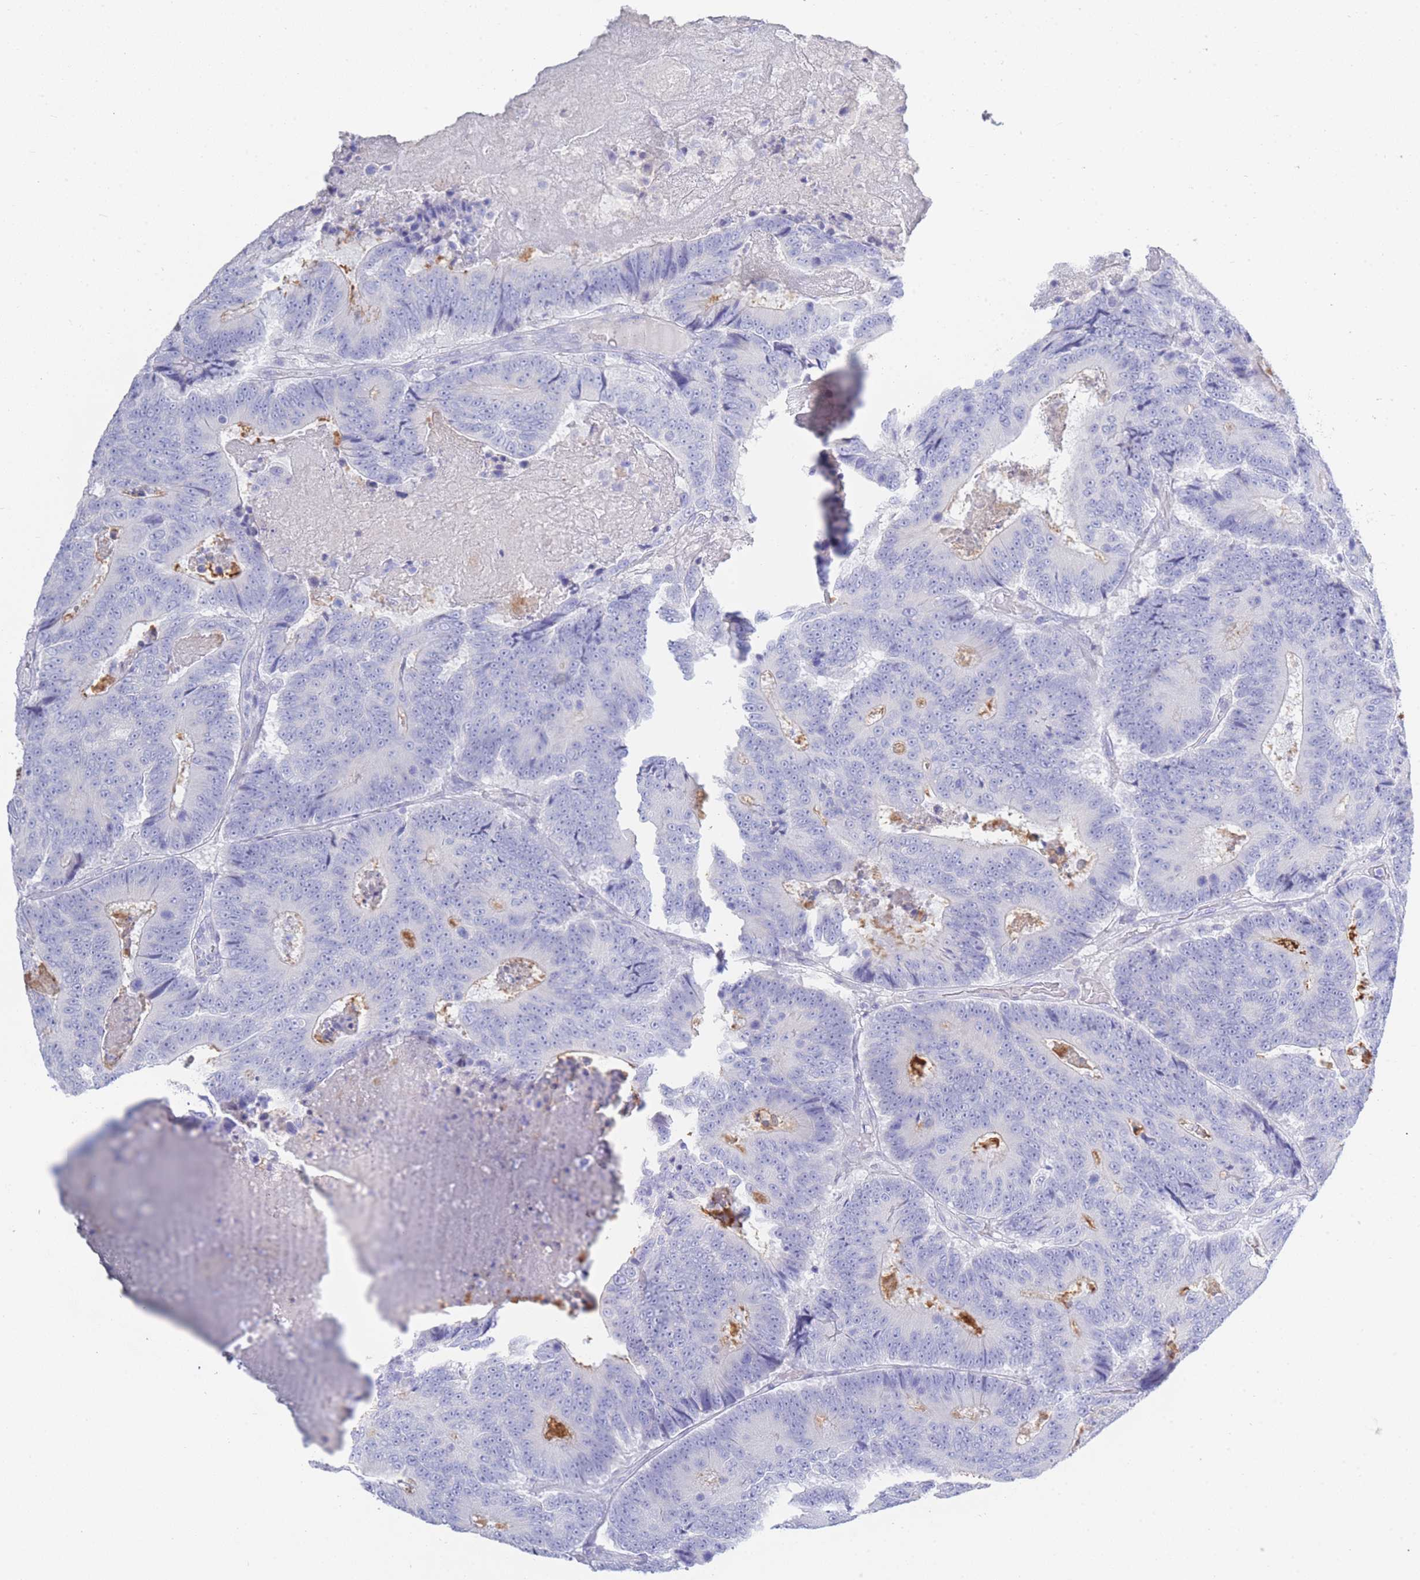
{"staining": {"intensity": "negative", "quantity": "none", "location": "none"}, "tissue": "colorectal cancer", "cell_type": "Tumor cells", "image_type": "cancer", "snomed": [{"axis": "morphology", "description": "Adenocarcinoma, NOS"}, {"axis": "topography", "description": "Colon"}], "caption": "This is a image of immunohistochemistry staining of colorectal cancer (adenocarcinoma), which shows no expression in tumor cells.", "gene": "LRRC37A", "patient": {"sex": "male", "age": 83}}